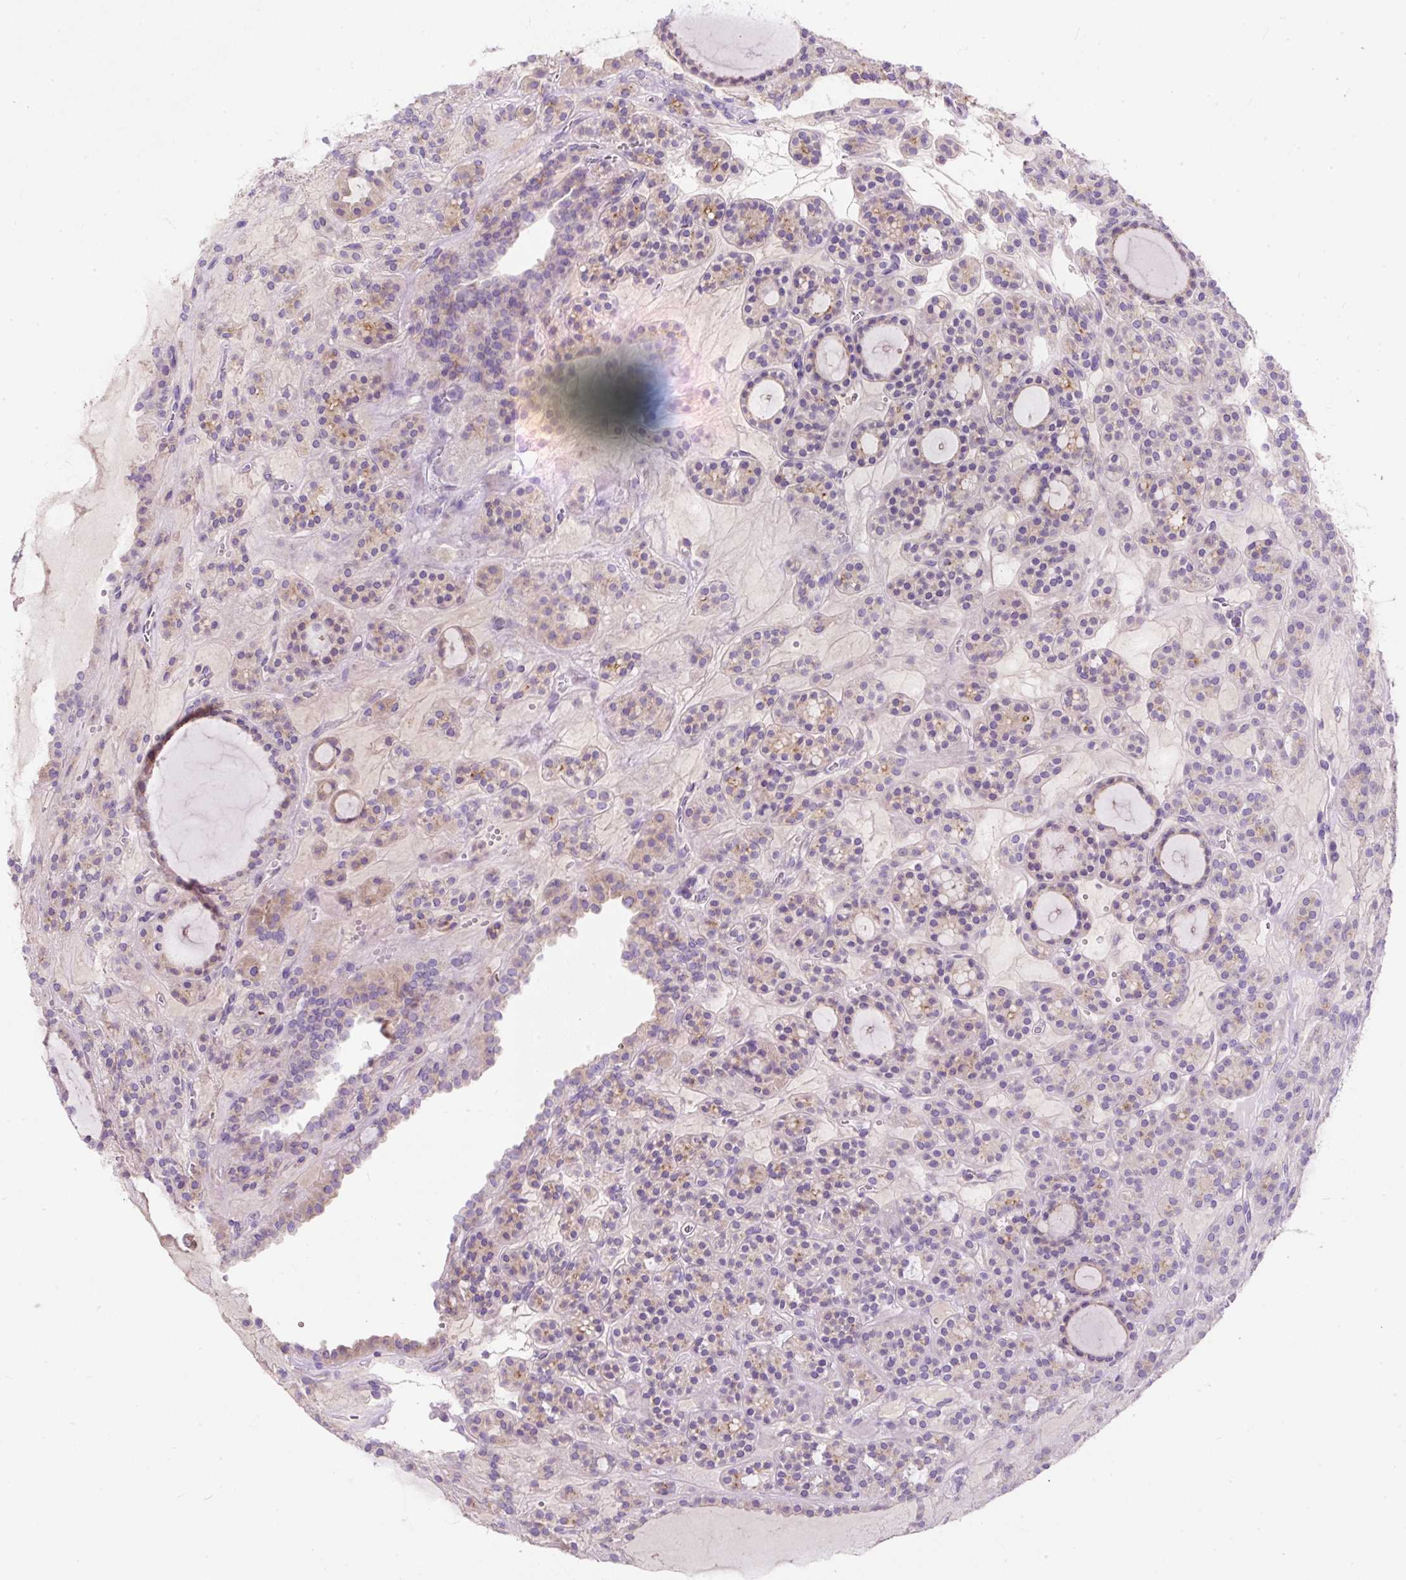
{"staining": {"intensity": "weak", "quantity": "<25%", "location": "cytoplasmic/membranous"}, "tissue": "thyroid cancer", "cell_type": "Tumor cells", "image_type": "cancer", "snomed": [{"axis": "morphology", "description": "Follicular adenoma carcinoma, NOS"}, {"axis": "topography", "description": "Thyroid gland"}], "caption": "A histopathology image of human thyroid follicular adenoma carcinoma is negative for staining in tumor cells.", "gene": "SUSD5", "patient": {"sex": "female", "age": 63}}